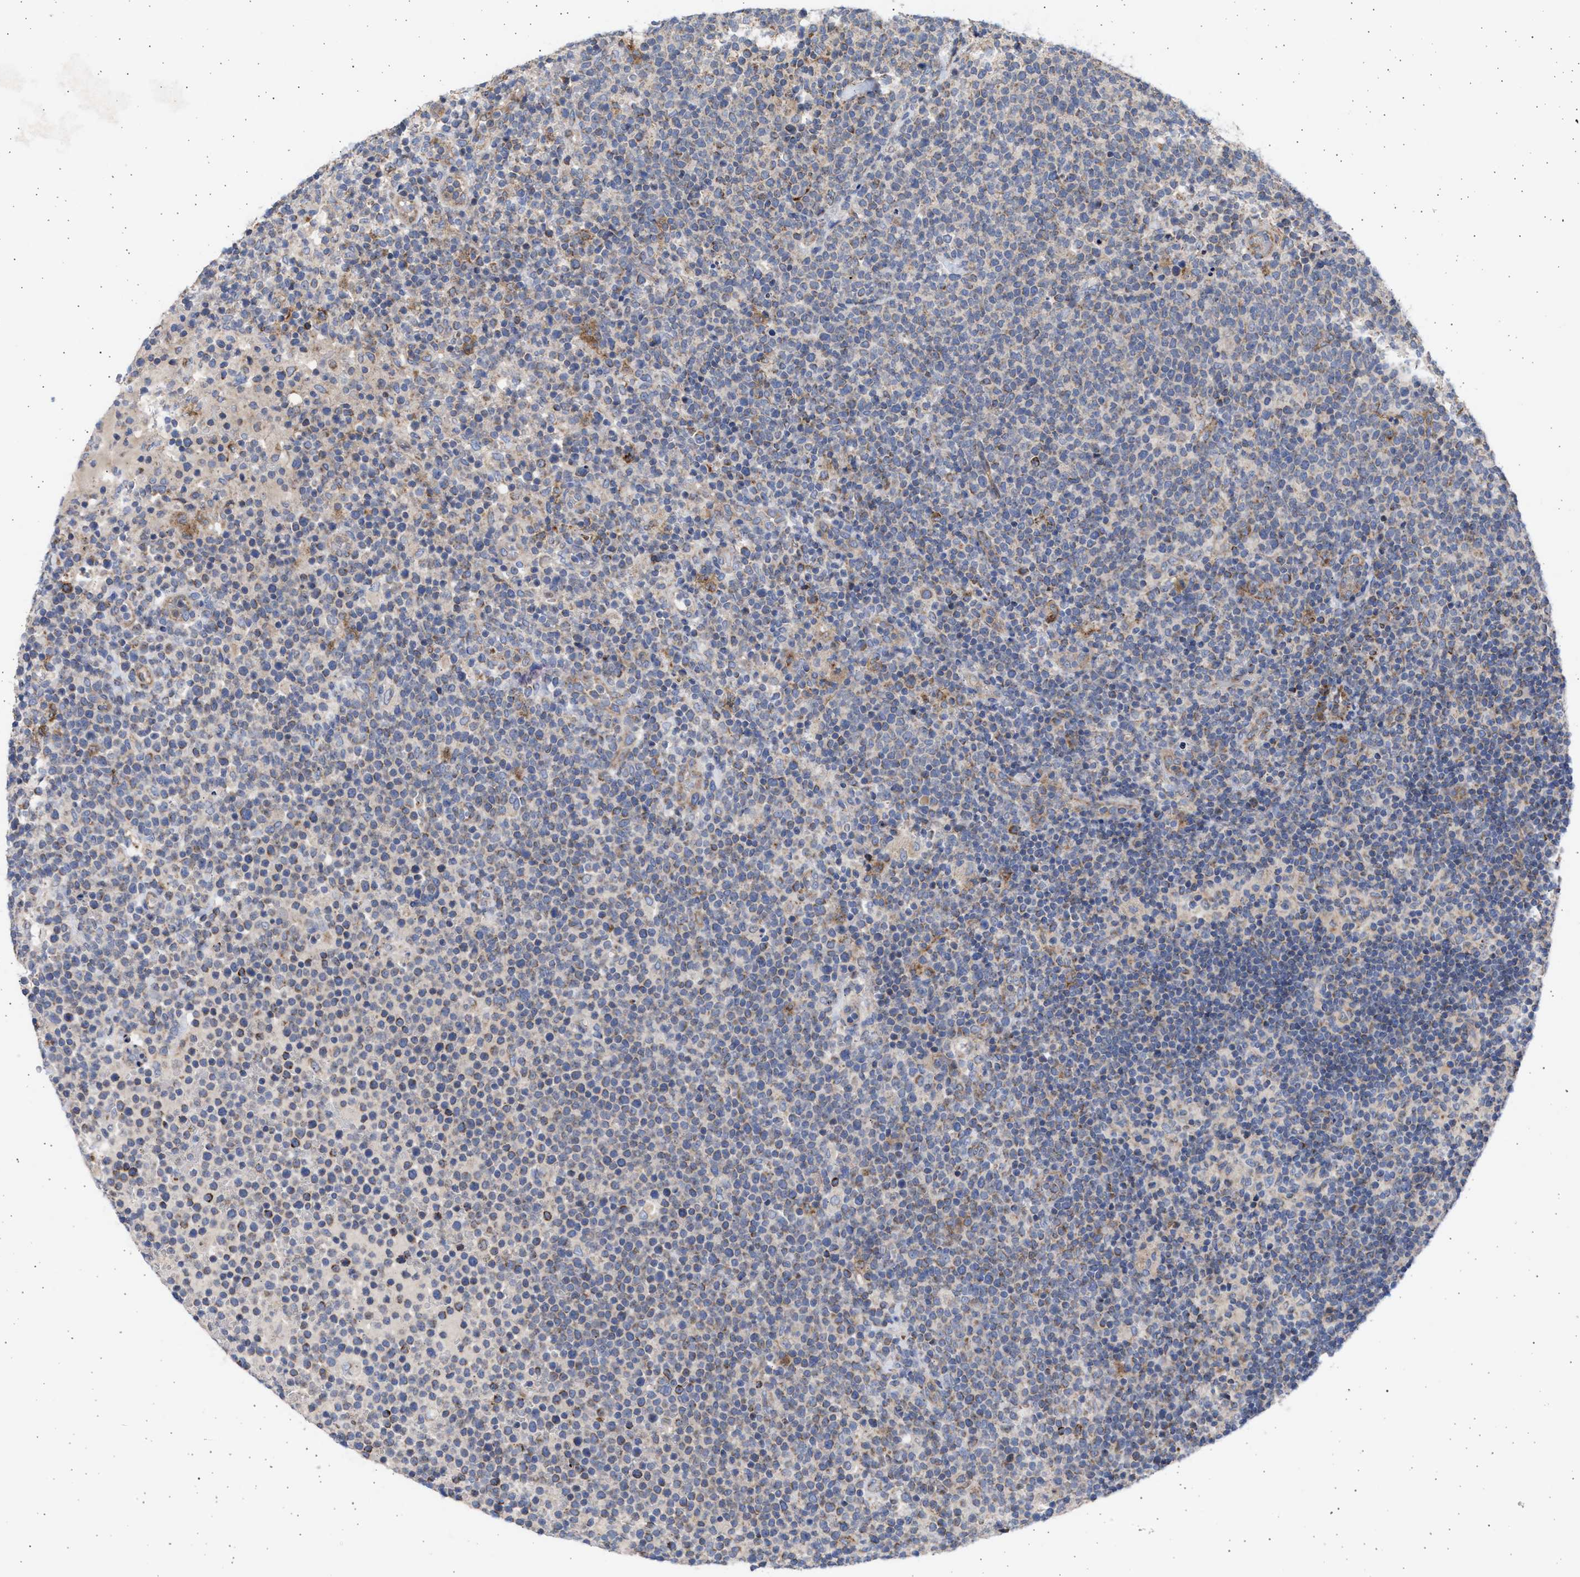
{"staining": {"intensity": "weak", "quantity": "25%-75%", "location": "cytoplasmic/membranous"}, "tissue": "lymphoma", "cell_type": "Tumor cells", "image_type": "cancer", "snomed": [{"axis": "morphology", "description": "Malignant lymphoma, non-Hodgkin's type, High grade"}, {"axis": "topography", "description": "Lymph node"}], "caption": "Lymphoma stained for a protein displays weak cytoplasmic/membranous positivity in tumor cells. (DAB (3,3'-diaminobenzidine) IHC with brightfield microscopy, high magnification).", "gene": "TTC19", "patient": {"sex": "male", "age": 61}}